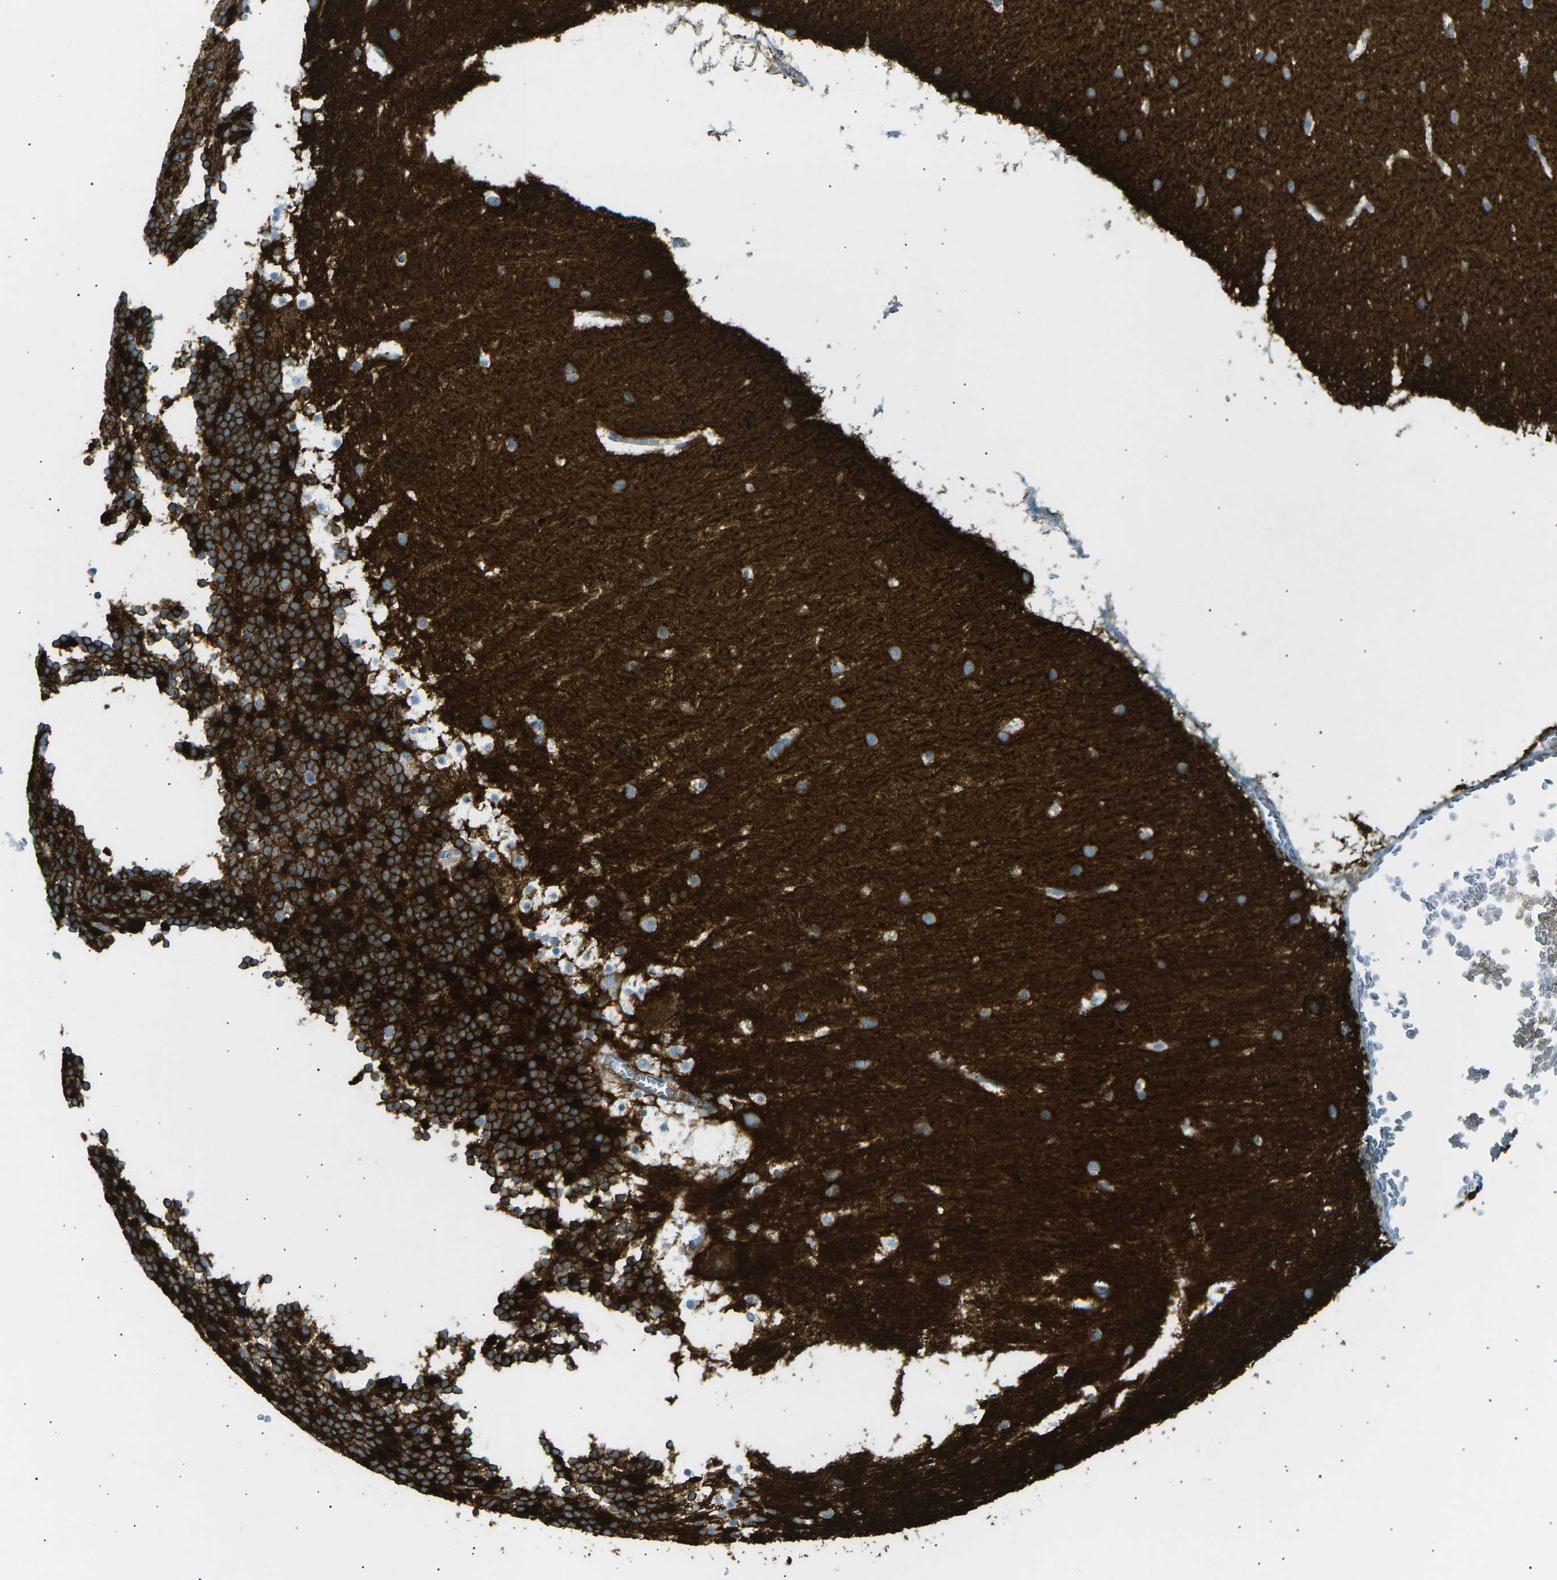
{"staining": {"intensity": "strong", "quantity": ">75%", "location": "cytoplasmic/membranous"}, "tissue": "cerebellum", "cell_type": "Cells in granular layer", "image_type": "normal", "snomed": [{"axis": "morphology", "description": "Normal tissue, NOS"}, {"axis": "topography", "description": "Cerebellum"}], "caption": "Unremarkable cerebellum was stained to show a protein in brown. There is high levels of strong cytoplasmic/membranous expression in about >75% of cells in granular layer.", "gene": "ATP2B4", "patient": {"sex": "male", "age": 45}}